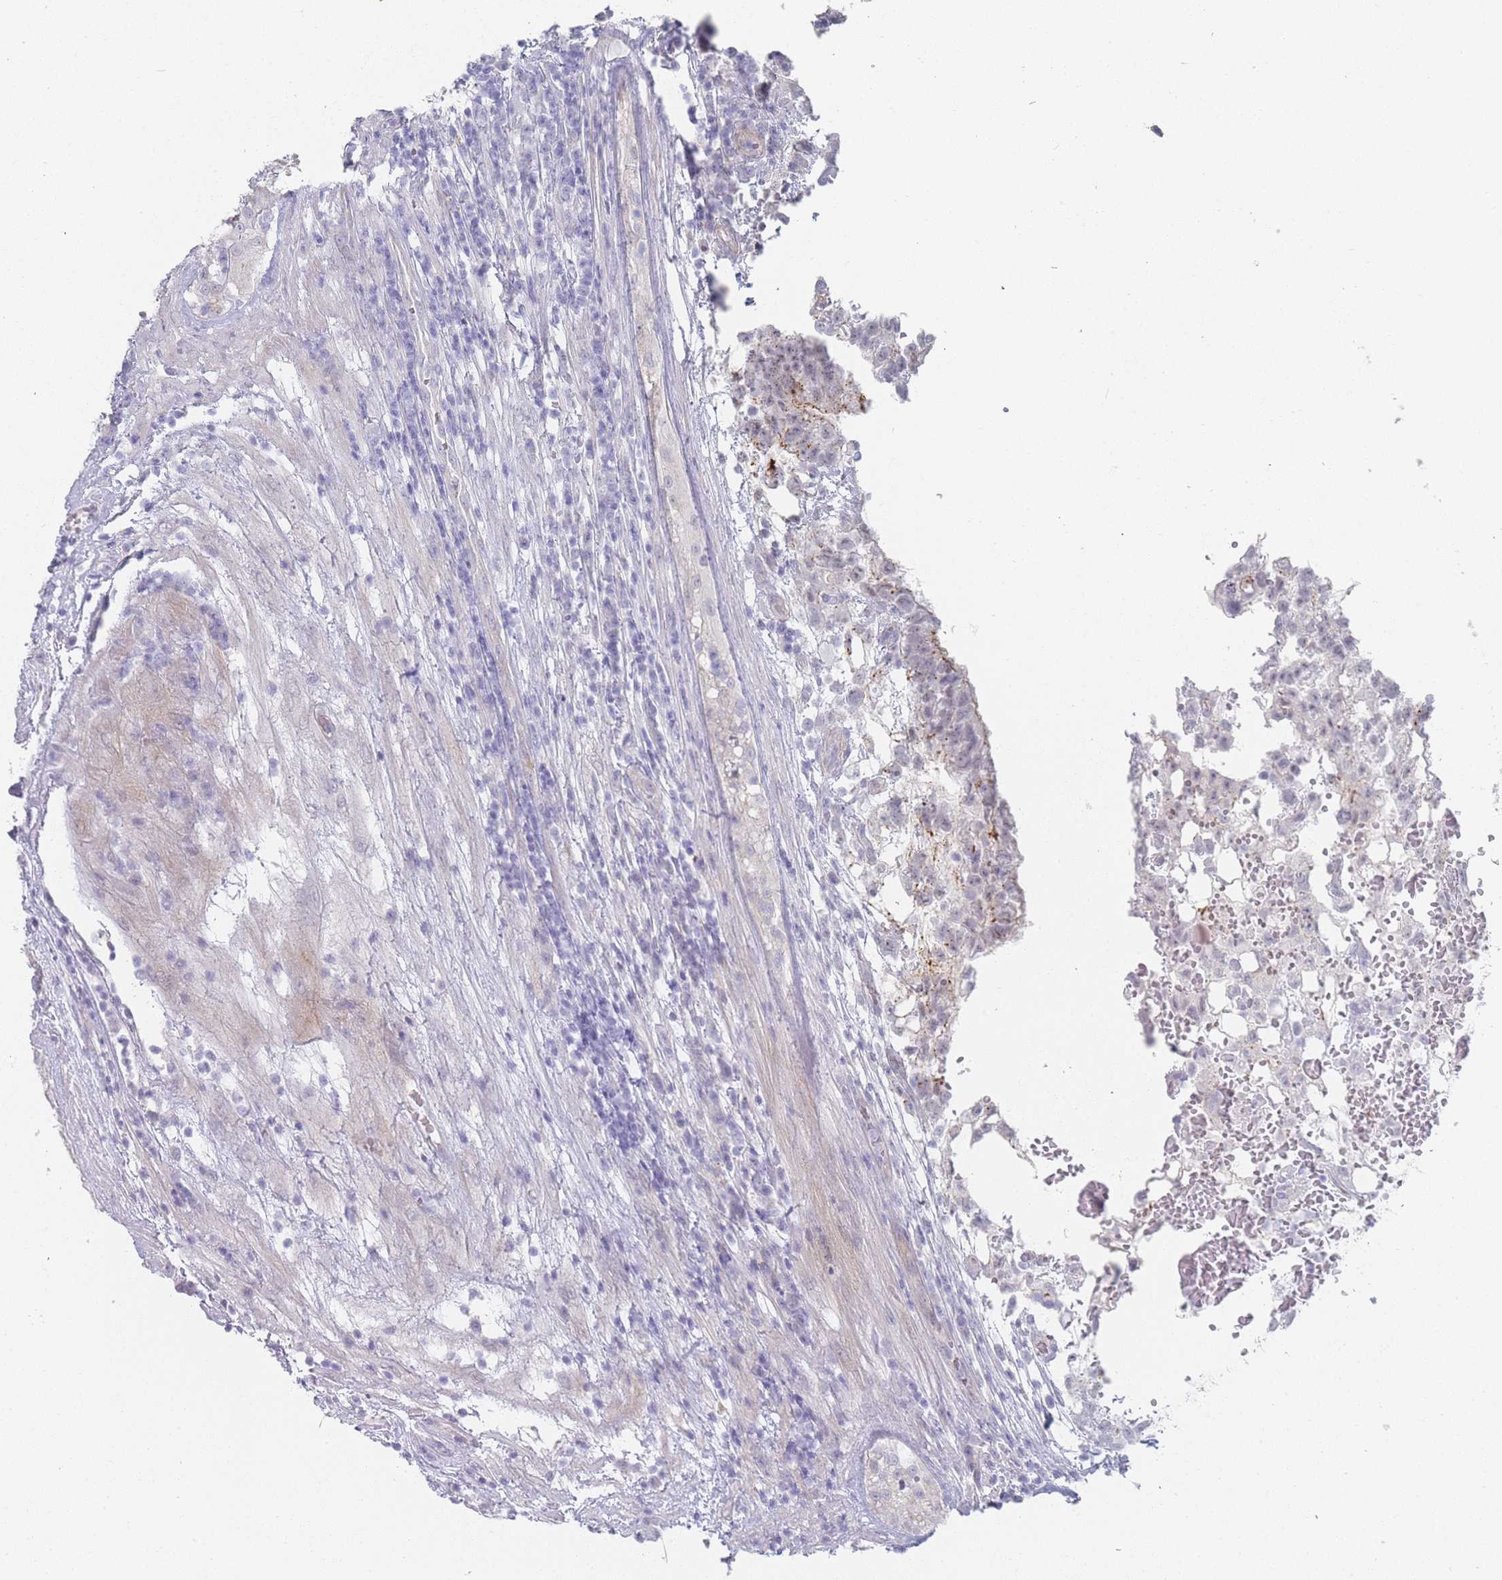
{"staining": {"intensity": "negative", "quantity": "none", "location": "none"}, "tissue": "testis cancer", "cell_type": "Tumor cells", "image_type": "cancer", "snomed": [{"axis": "morphology", "description": "Normal tissue, NOS"}, {"axis": "morphology", "description": "Carcinoma, Embryonal, NOS"}, {"axis": "topography", "description": "Testis"}], "caption": "IHC micrograph of human testis embryonal carcinoma stained for a protein (brown), which reveals no positivity in tumor cells.", "gene": "IMPG1", "patient": {"sex": "male", "age": 32}}